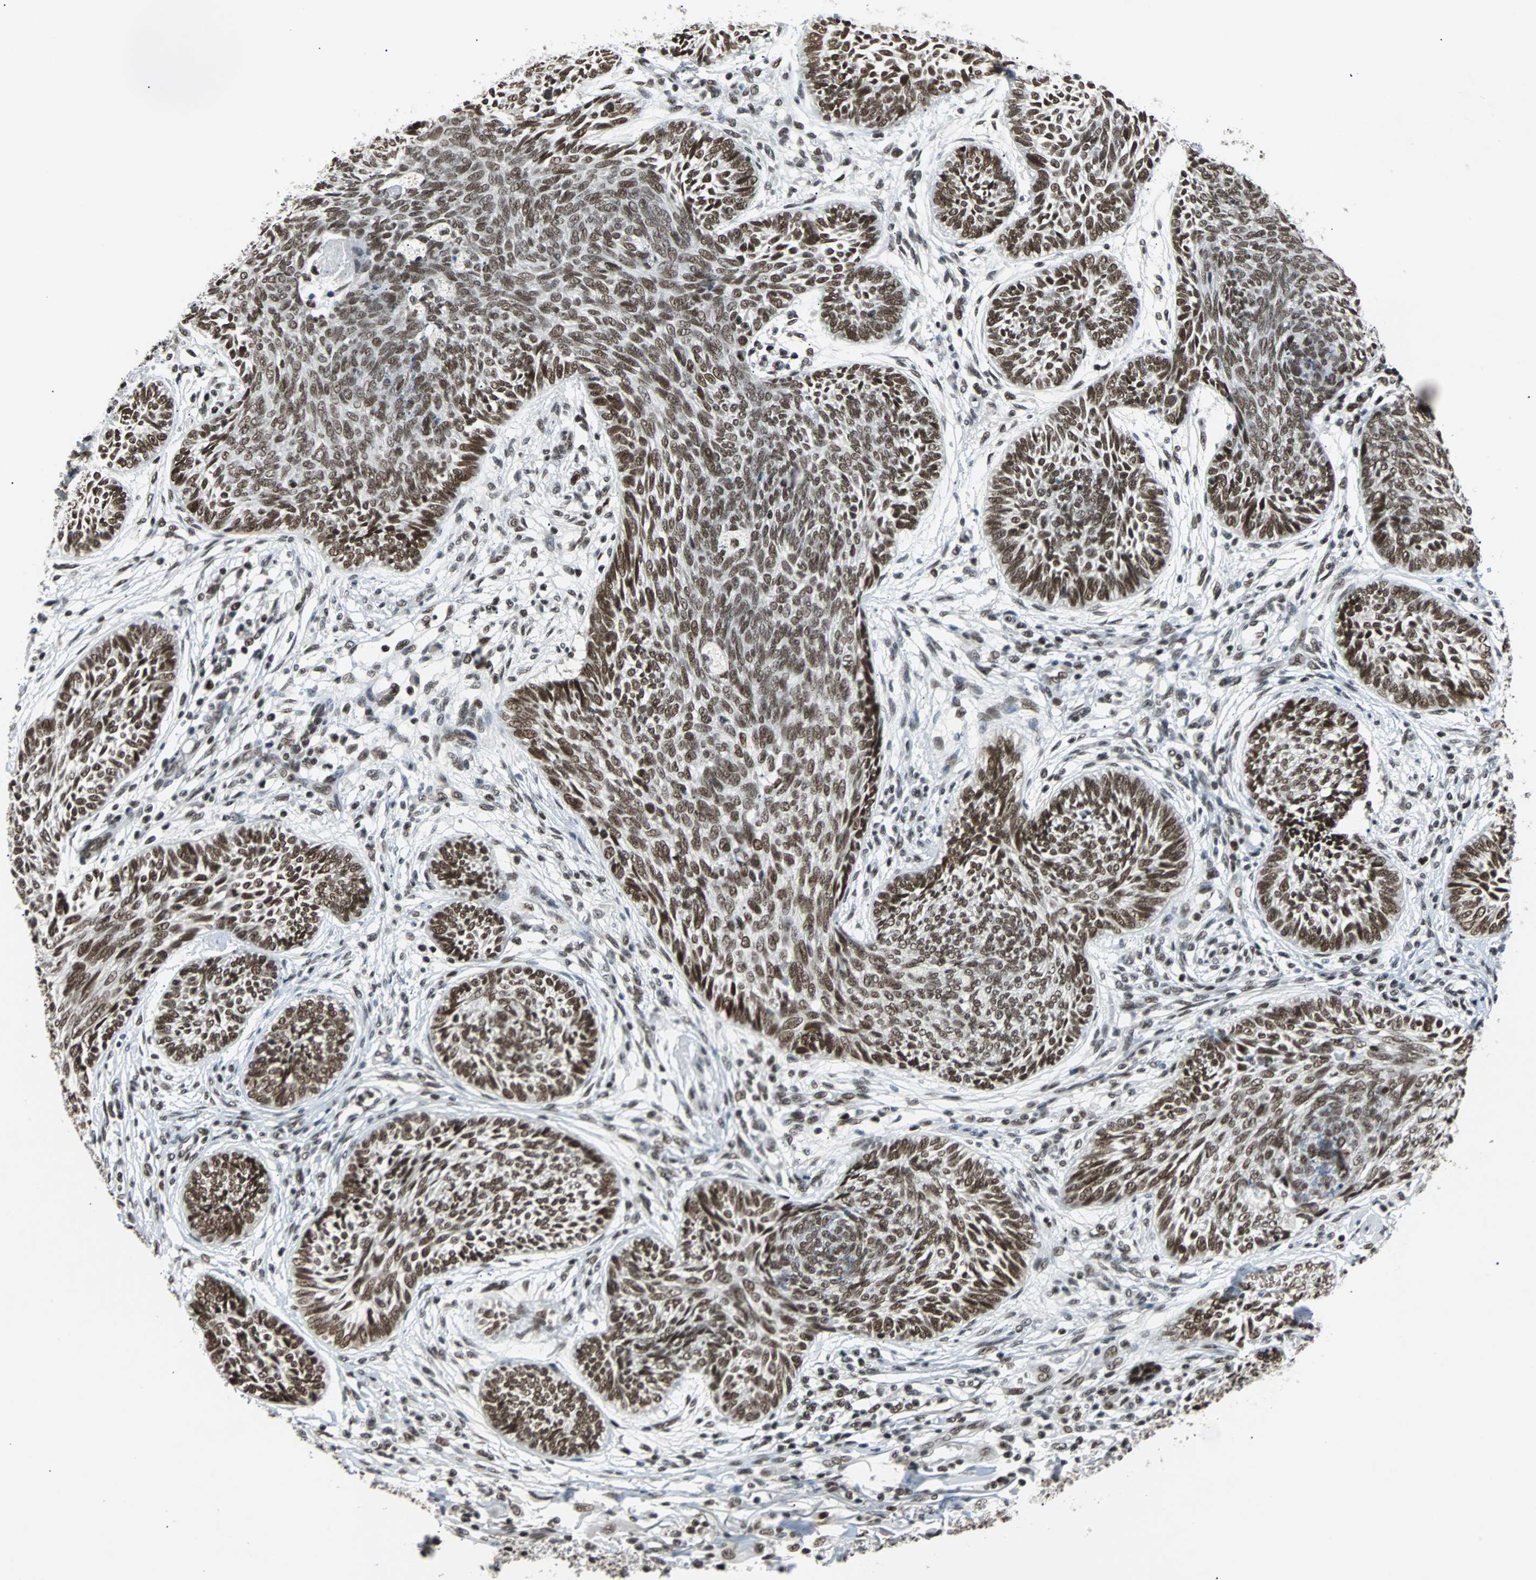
{"staining": {"intensity": "strong", "quantity": ">75%", "location": "nuclear"}, "tissue": "skin cancer", "cell_type": "Tumor cells", "image_type": "cancer", "snomed": [{"axis": "morphology", "description": "Papilloma, NOS"}, {"axis": "morphology", "description": "Basal cell carcinoma"}, {"axis": "topography", "description": "Skin"}], "caption": "IHC (DAB (3,3'-diaminobenzidine)) staining of skin basal cell carcinoma displays strong nuclear protein expression in approximately >75% of tumor cells. Nuclei are stained in blue.", "gene": "GATAD2A", "patient": {"sex": "male", "age": 87}}